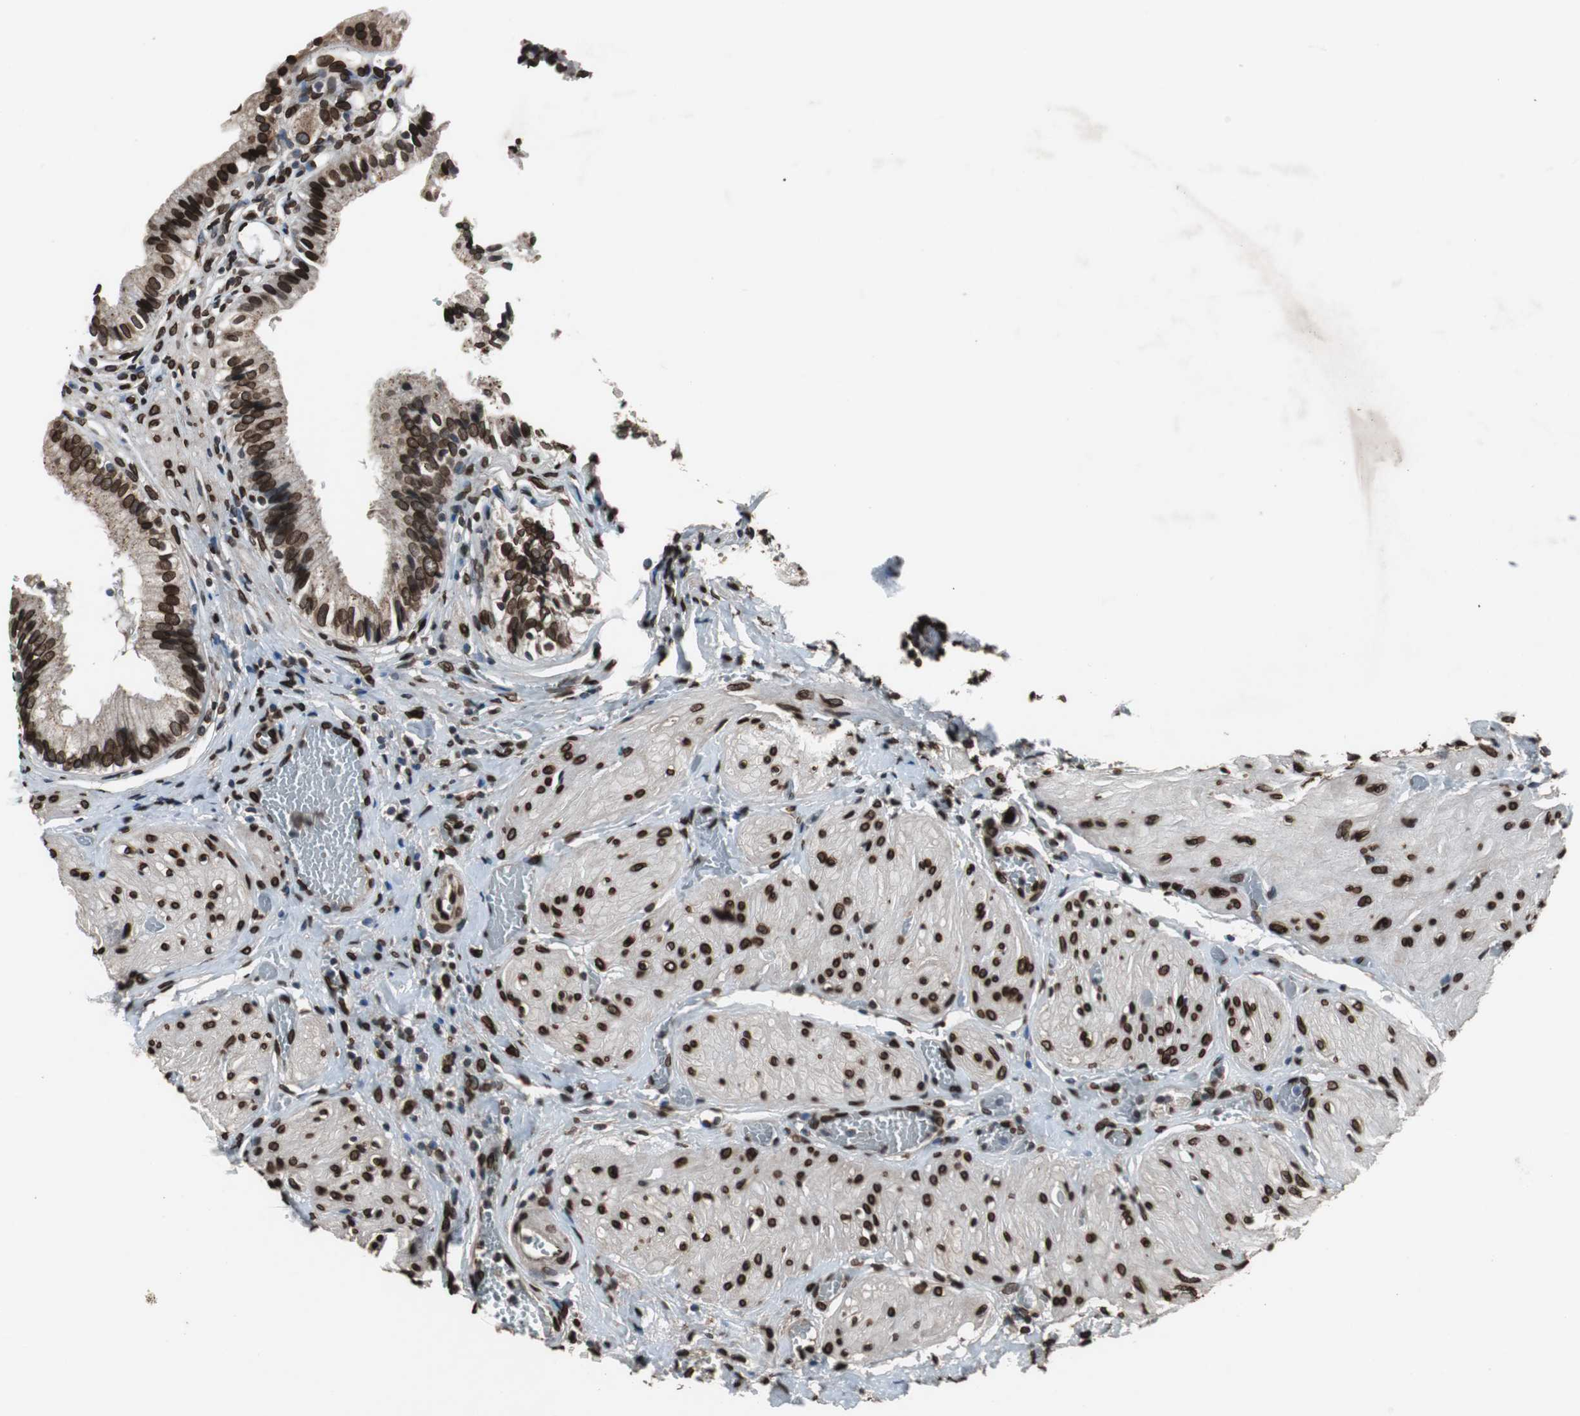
{"staining": {"intensity": "strong", "quantity": ">75%", "location": "cytoplasmic/membranous,nuclear"}, "tissue": "gallbladder", "cell_type": "Glandular cells", "image_type": "normal", "snomed": [{"axis": "morphology", "description": "Normal tissue, NOS"}, {"axis": "topography", "description": "Gallbladder"}], "caption": "Immunohistochemistry (IHC) of normal gallbladder reveals high levels of strong cytoplasmic/membranous,nuclear expression in about >75% of glandular cells.", "gene": "LMNA", "patient": {"sex": "male", "age": 65}}